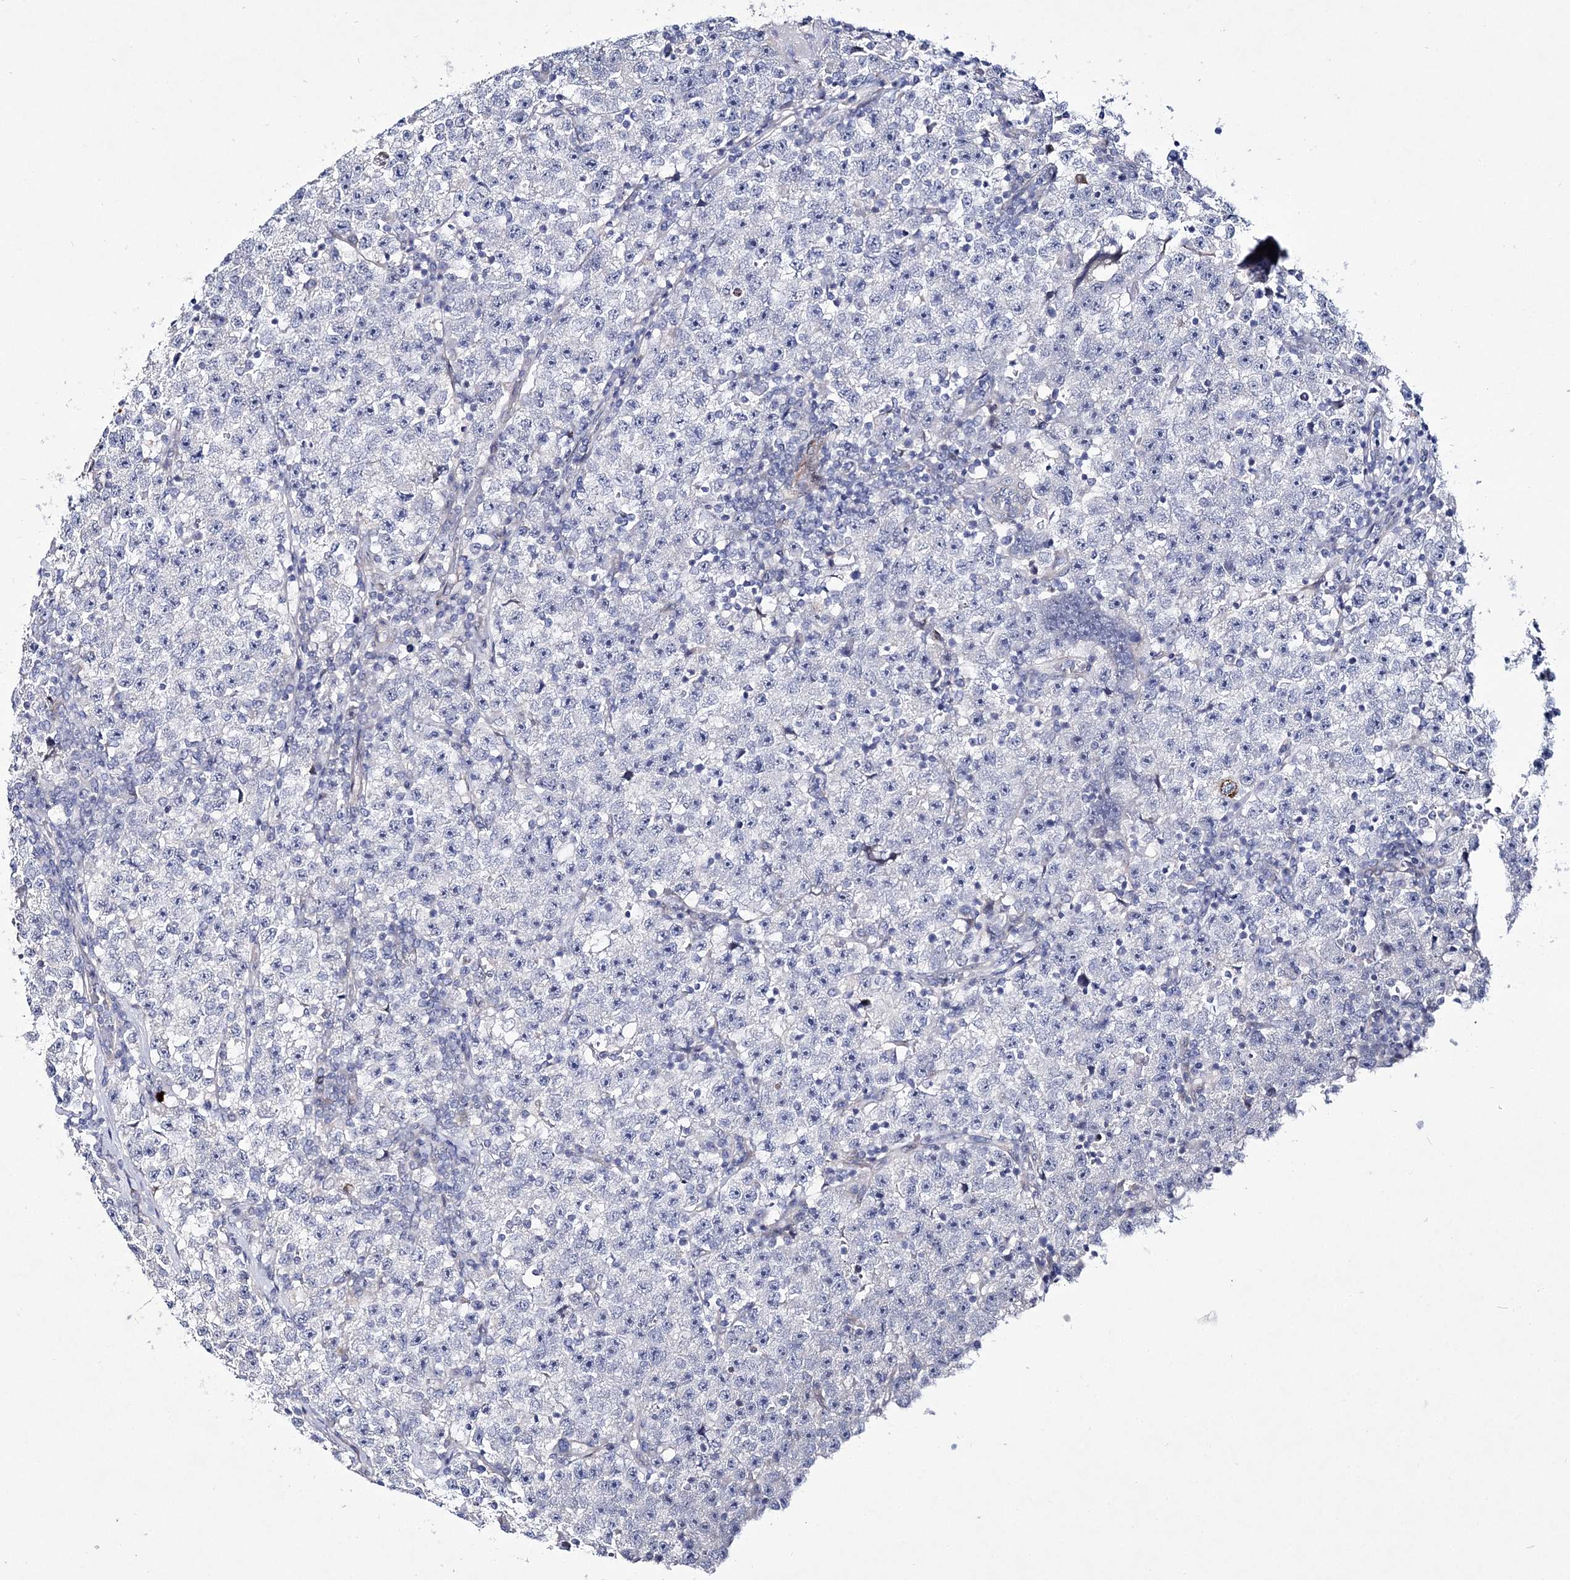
{"staining": {"intensity": "negative", "quantity": "none", "location": "none"}, "tissue": "testis cancer", "cell_type": "Tumor cells", "image_type": "cancer", "snomed": [{"axis": "morphology", "description": "Seminoma, NOS"}, {"axis": "topography", "description": "Testis"}], "caption": "The IHC micrograph has no significant expression in tumor cells of testis cancer tissue.", "gene": "ANO1", "patient": {"sex": "male", "age": 22}}